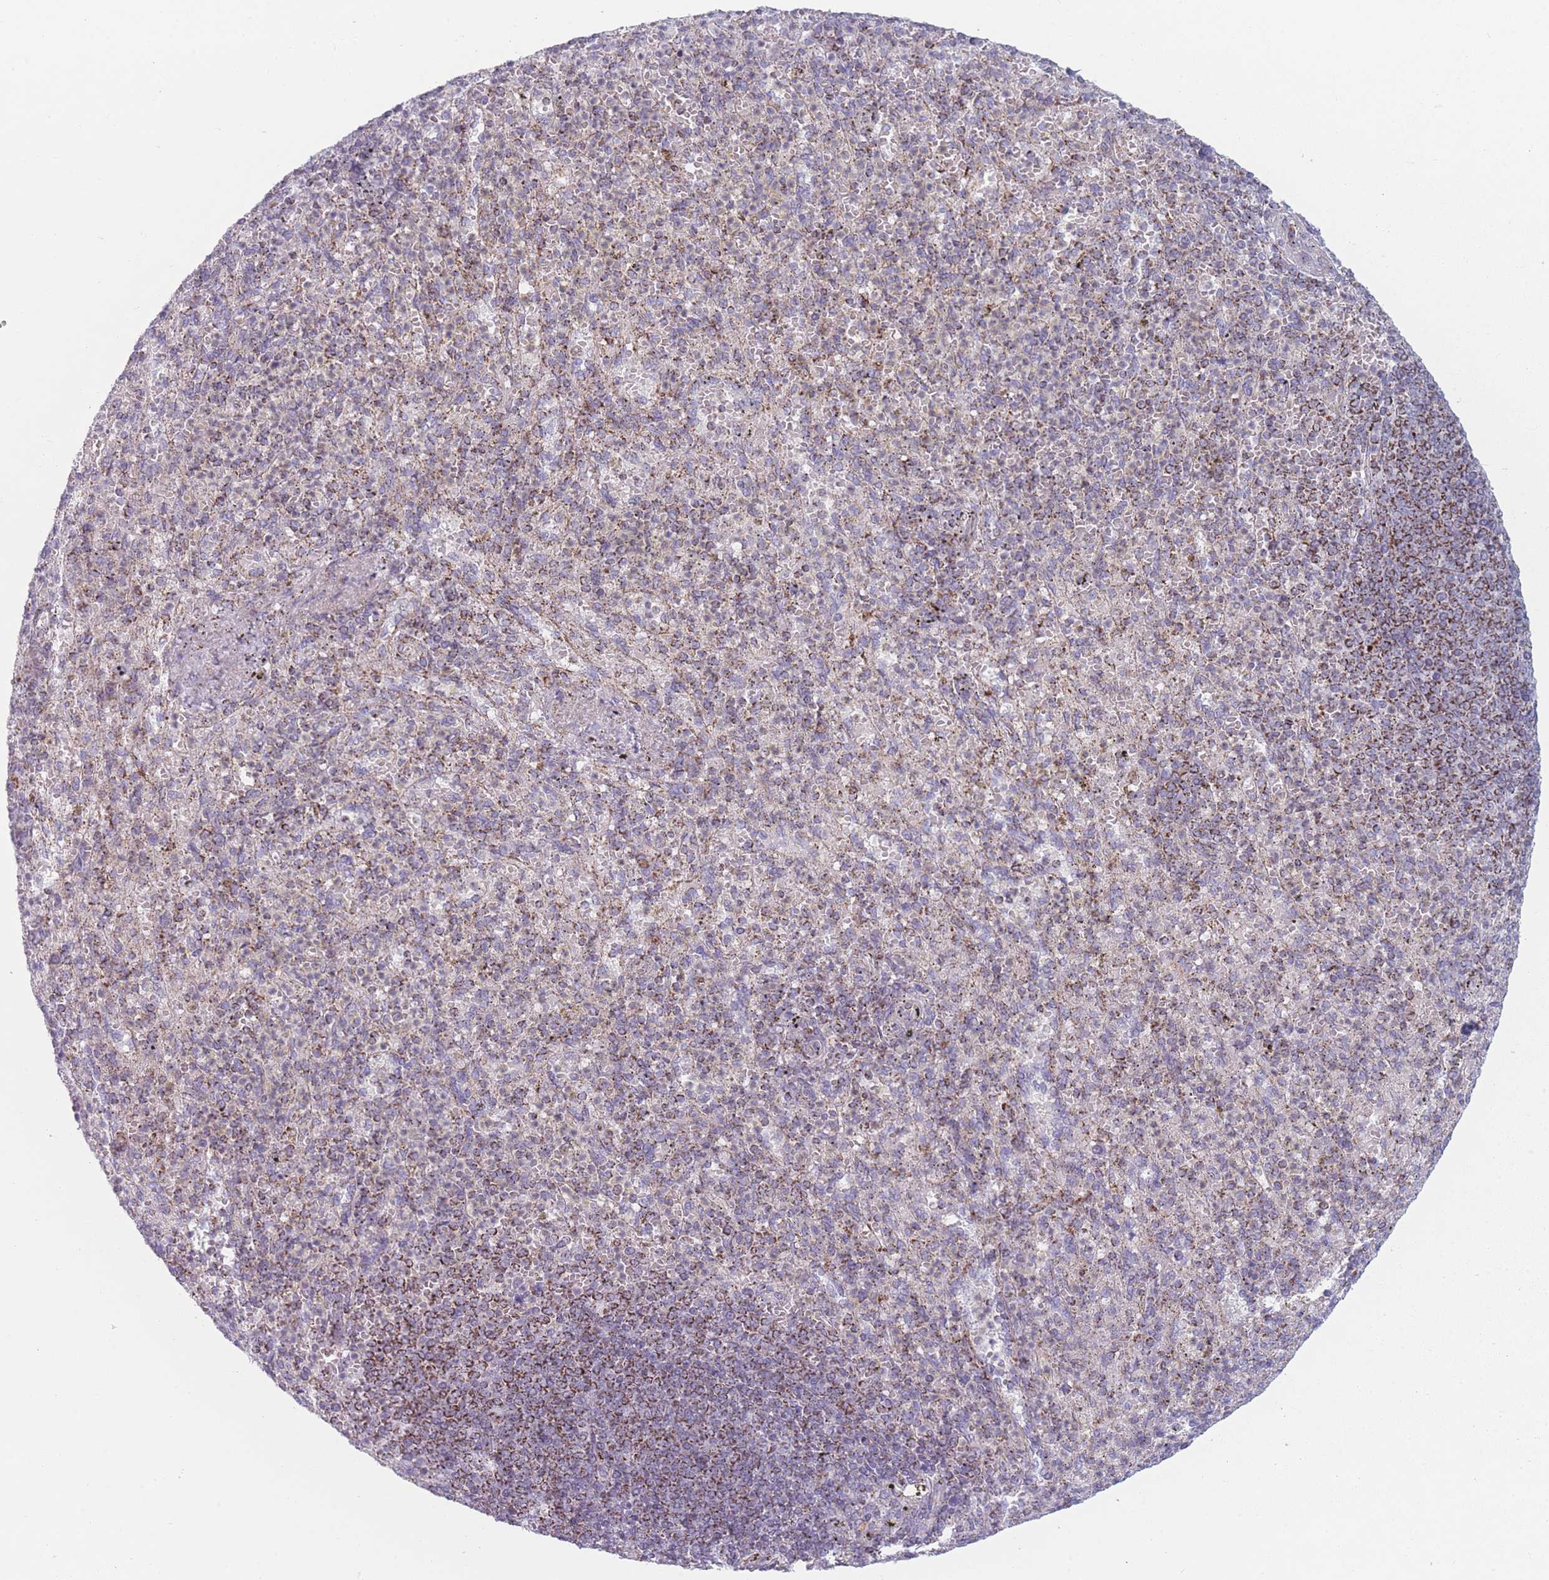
{"staining": {"intensity": "moderate", "quantity": "<25%", "location": "cytoplasmic/membranous"}, "tissue": "spleen", "cell_type": "Cells in red pulp", "image_type": "normal", "snomed": [{"axis": "morphology", "description": "Normal tissue, NOS"}, {"axis": "topography", "description": "Spleen"}], "caption": "This image exhibits normal spleen stained with IHC to label a protein in brown. The cytoplasmic/membranous of cells in red pulp show moderate positivity for the protein. Nuclei are counter-stained blue.", "gene": "DCHS1", "patient": {"sex": "female", "age": 74}}